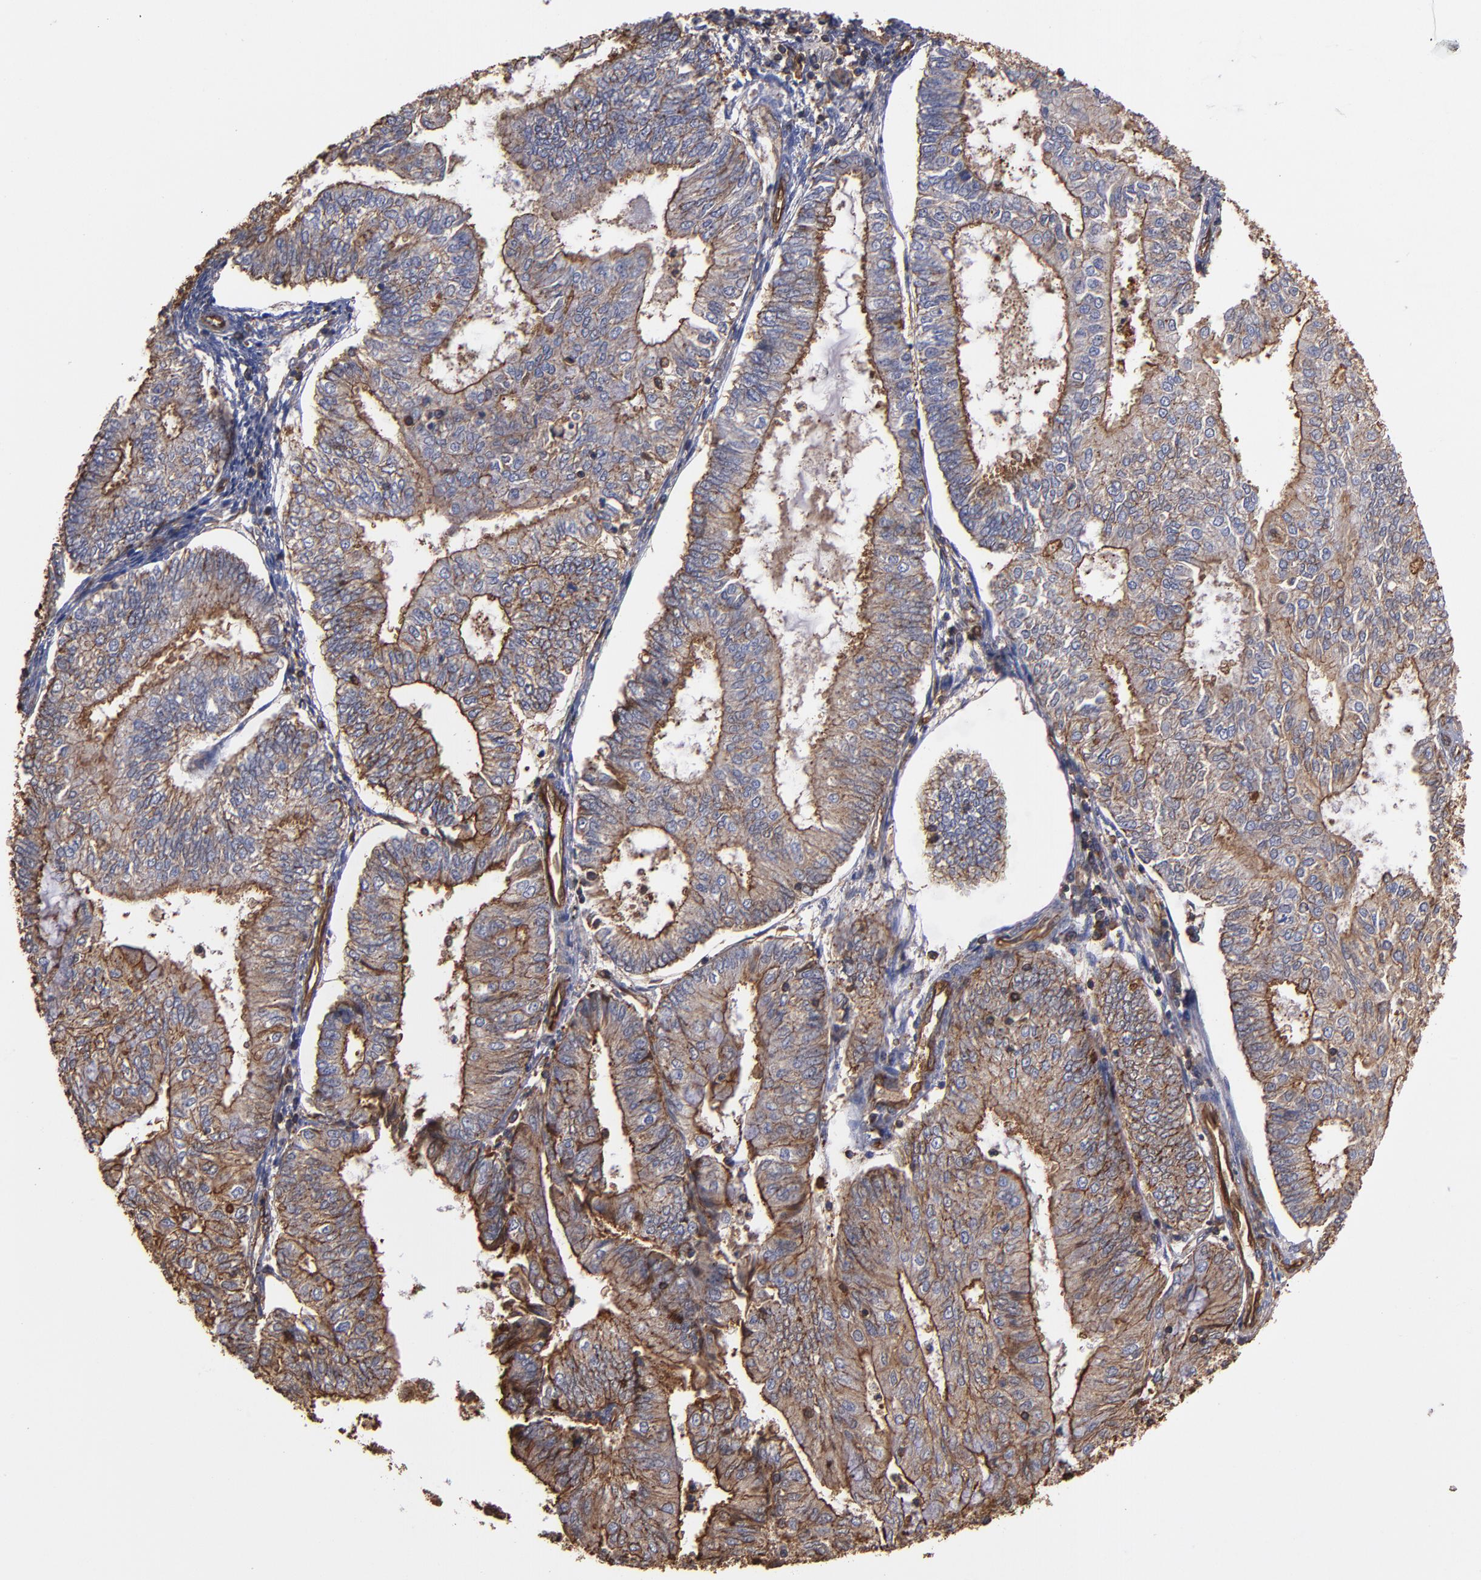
{"staining": {"intensity": "moderate", "quantity": ">75%", "location": "cytoplasmic/membranous"}, "tissue": "endometrial cancer", "cell_type": "Tumor cells", "image_type": "cancer", "snomed": [{"axis": "morphology", "description": "Adenocarcinoma, NOS"}, {"axis": "topography", "description": "Endometrium"}], "caption": "An immunohistochemistry image of neoplastic tissue is shown. Protein staining in brown shows moderate cytoplasmic/membranous positivity in endometrial cancer (adenocarcinoma) within tumor cells. (Stains: DAB in brown, nuclei in blue, Microscopy: brightfield microscopy at high magnification).", "gene": "ACTN4", "patient": {"sex": "female", "age": 59}}